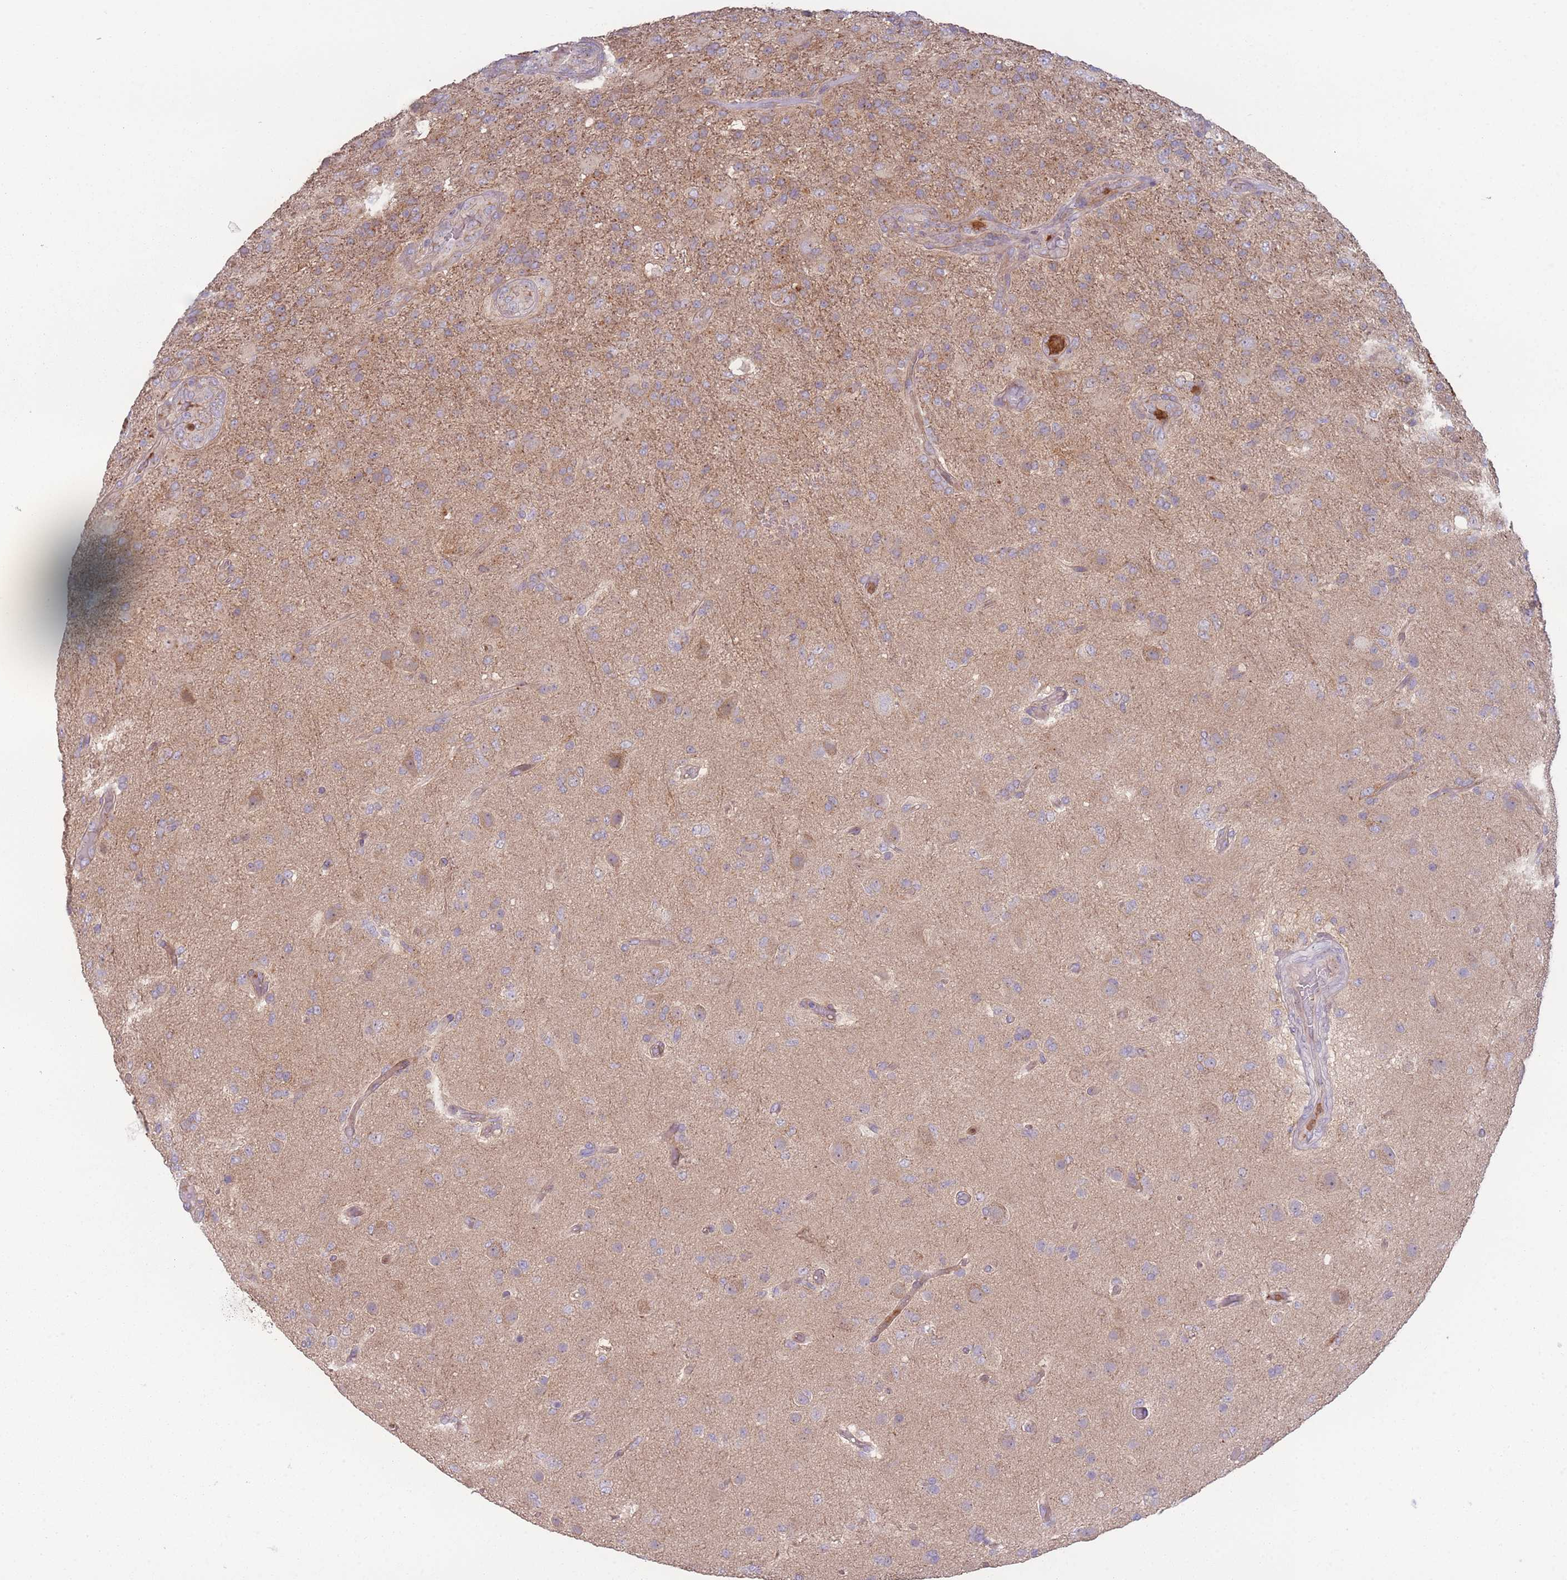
{"staining": {"intensity": "weak", "quantity": "25%-75%", "location": "cytoplasmic/membranous"}, "tissue": "glioma", "cell_type": "Tumor cells", "image_type": "cancer", "snomed": [{"axis": "morphology", "description": "Glioma, malignant, High grade"}, {"axis": "topography", "description": "Brain"}], "caption": "Brown immunohistochemical staining in human glioma exhibits weak cytoplasmic/membranous expression in approximately 25%-75% of tumor cells.", "gene": "STEAP3", "patient": {"sex": "female", "age": 74}}